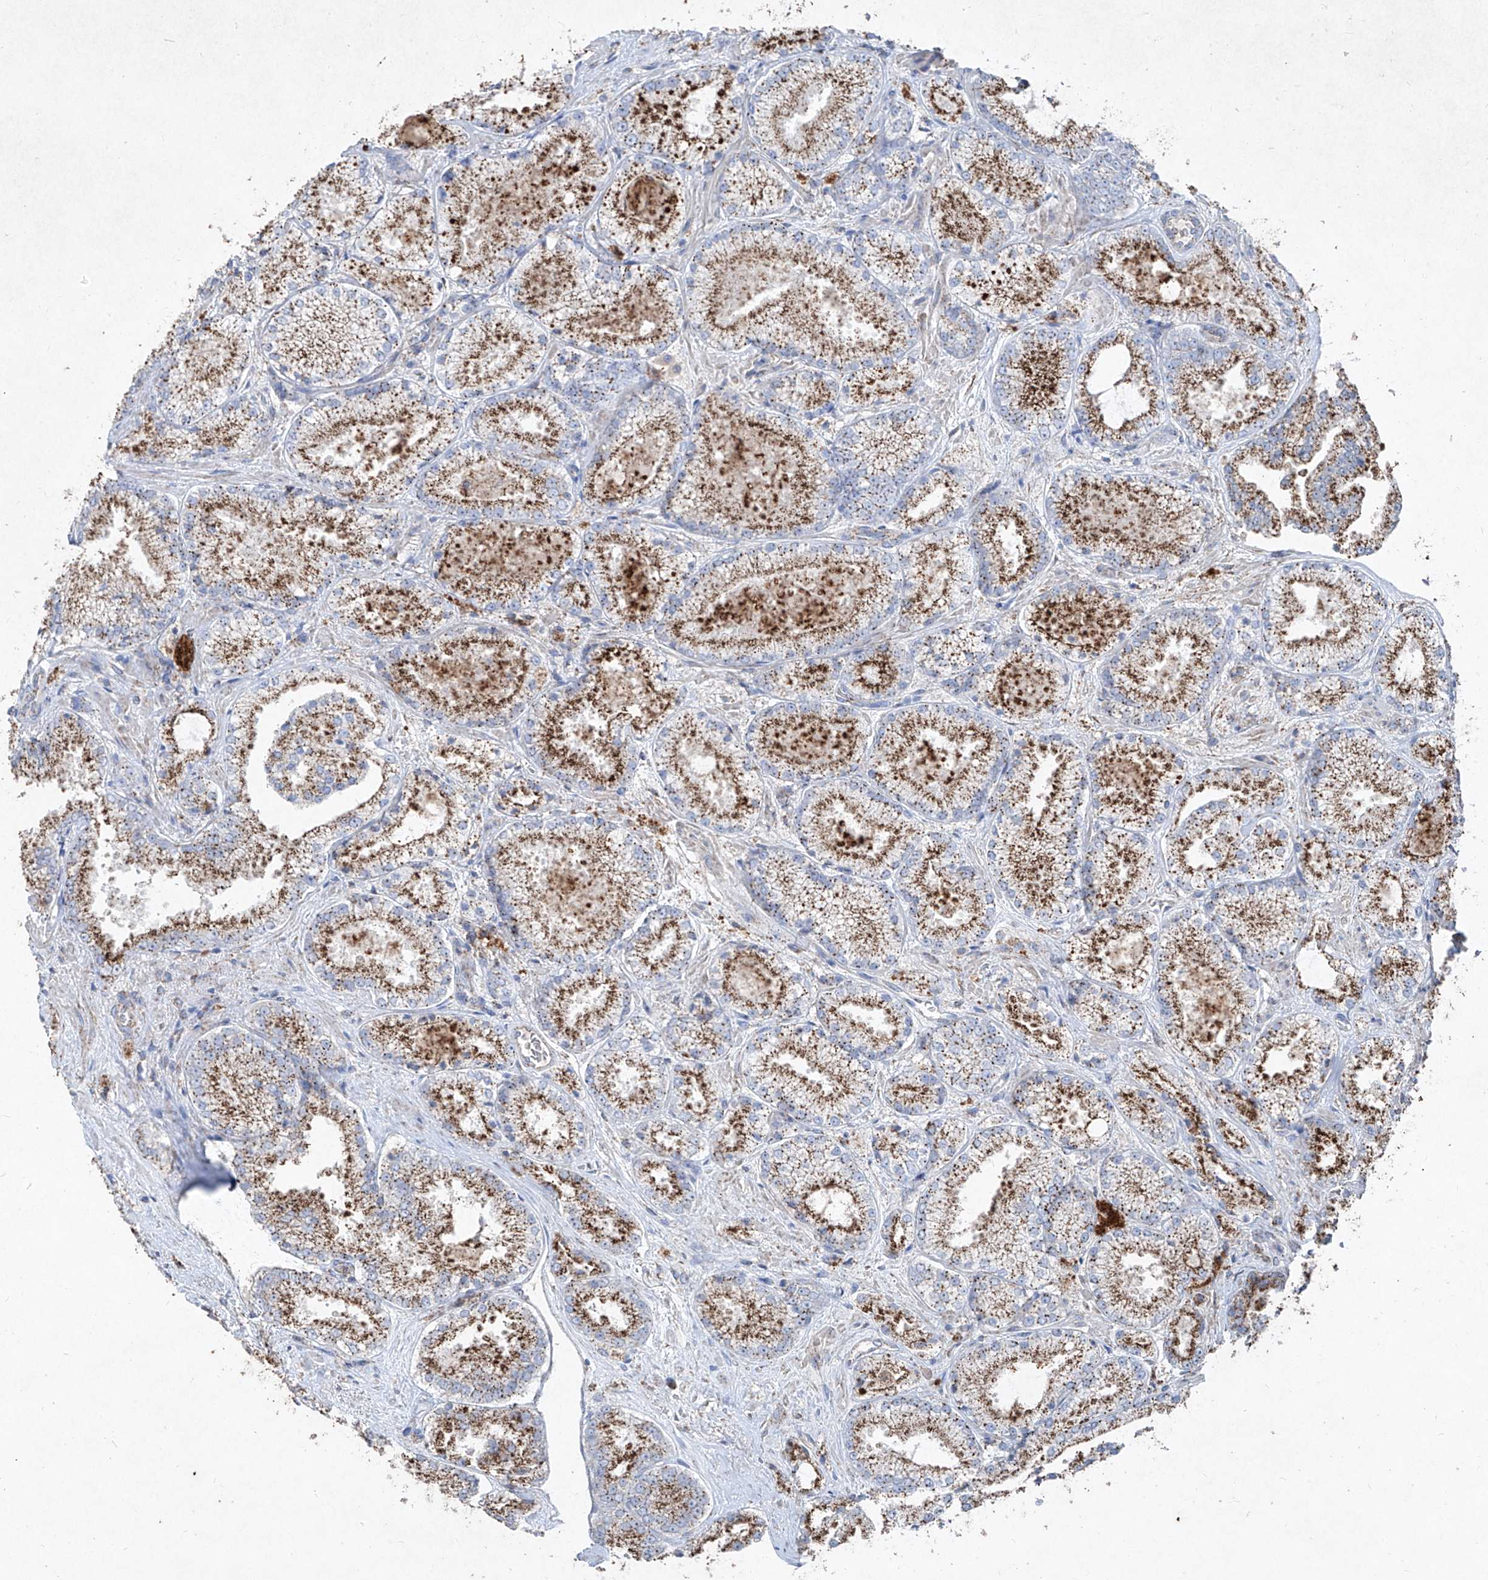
{"staining": {"intensity": "moderate", "quantity": ">75%", "location": "cytoplasmic/membranous"}, "tissue": "prostate cancer", "cell_type": "Tumor cells", "image_type": "cancer", "snomed": [{"axis": "morphology", "description": "Adenocarcinoma, High grade"}, {"axis": "topography", "description": "Prostate"}], "caption": "Protein analysis of prostate adenocarcinoma (high-grade) tissue demonstrates moderate cytoplasmic/membranous expression in about >75% of tumor cells.", "gene": "ABCD3", "patient": {"sex": "male", "age": 73}}